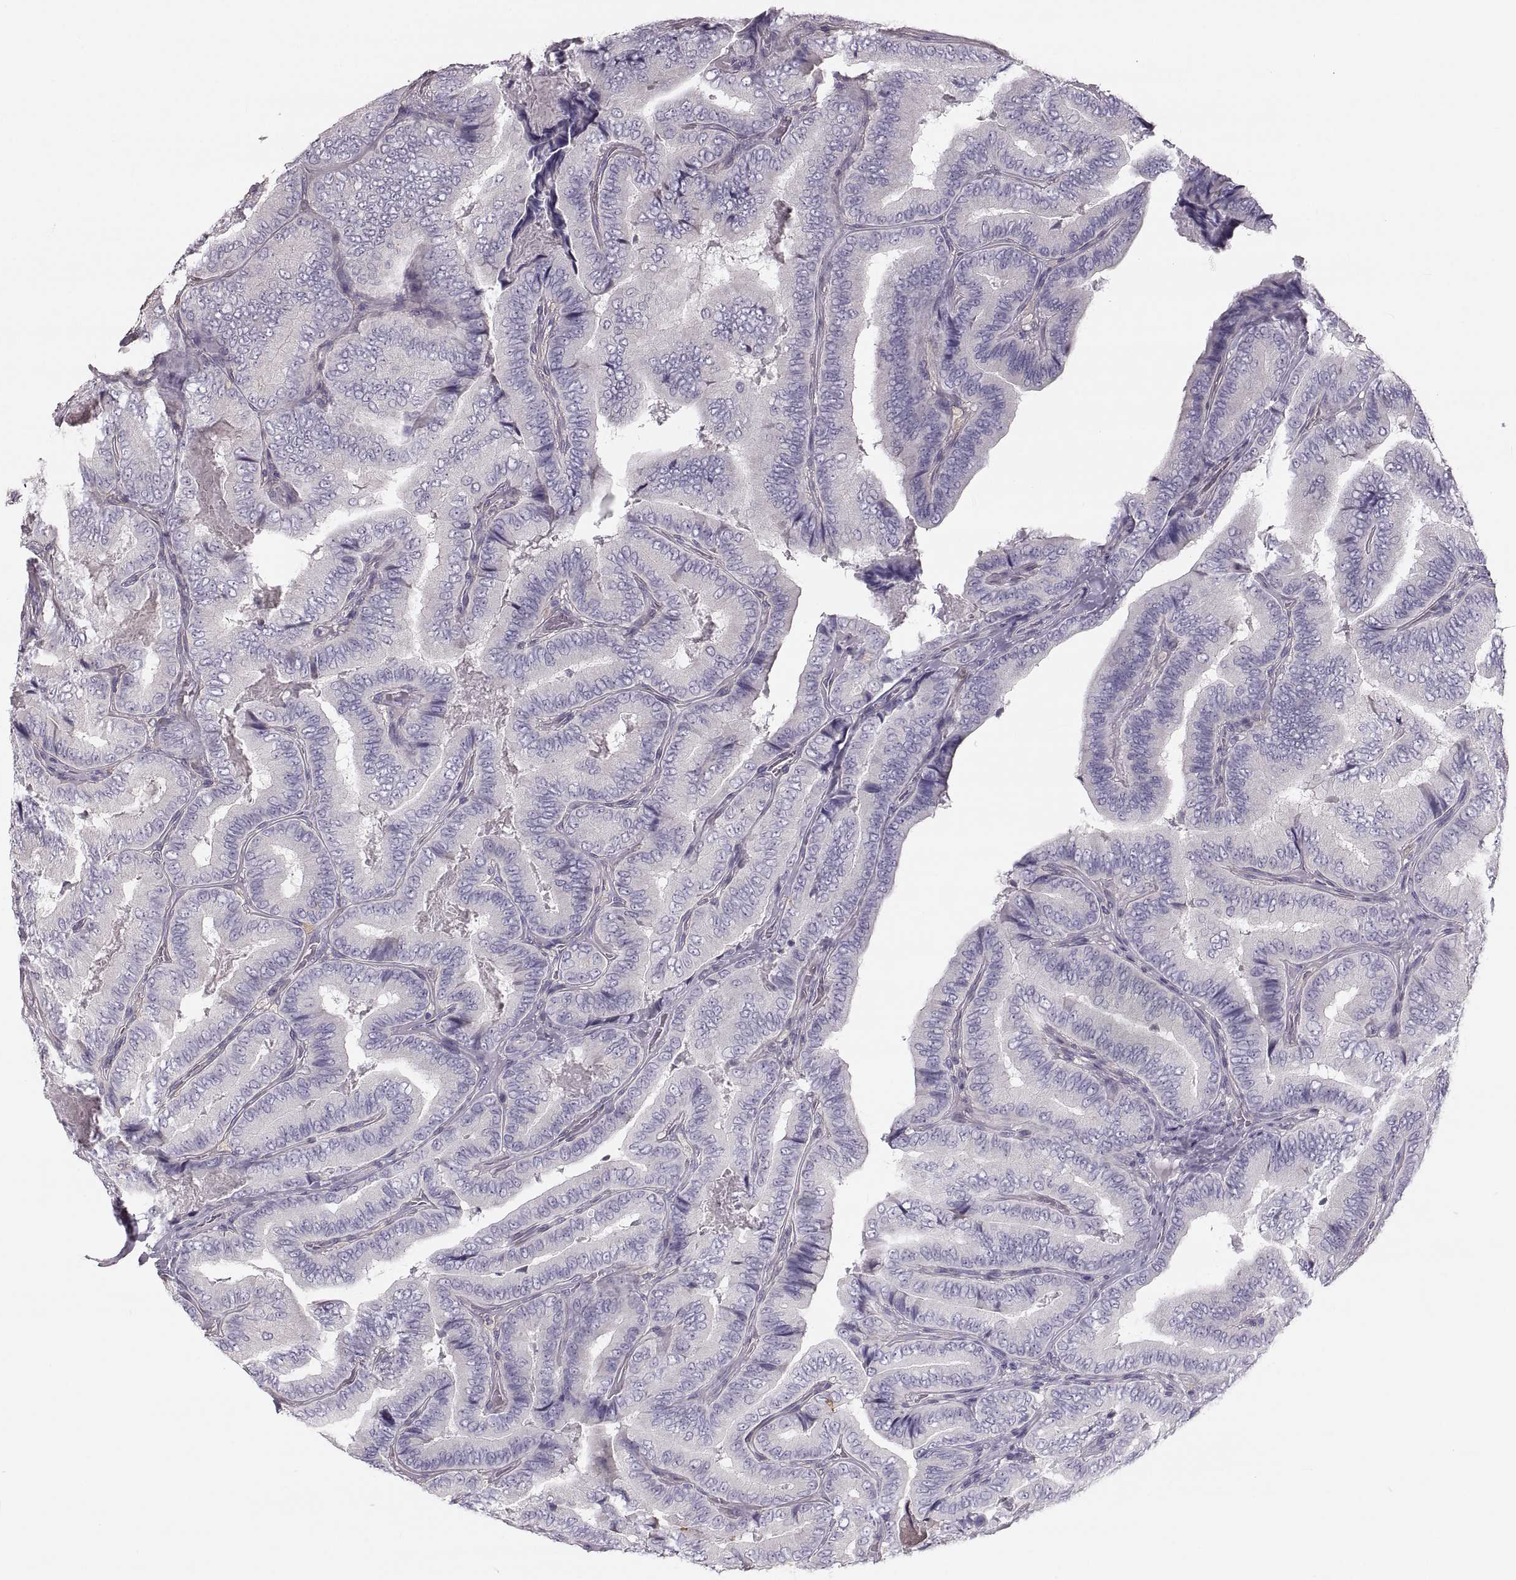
{"staining": {"intensity": "negative", "quantity": "none", "location": "none"}, "tissue": "thyroid cancer", "cell_type": "Tumor cells", "image_type": "cancer", "snomed": [{"axis": "morphology", "description": "Papillary adenocarcinoma, NOS"}, {"axis": "topography", "description": "Thyroid gland"}], "caption": "Immunohistochemistry image of human thyroid cancer stained for a protein (brown), which reveals no staining in tumor cells.", "gene": "RUNDC3A", "patient": {"sex": "male", "age": 61}}